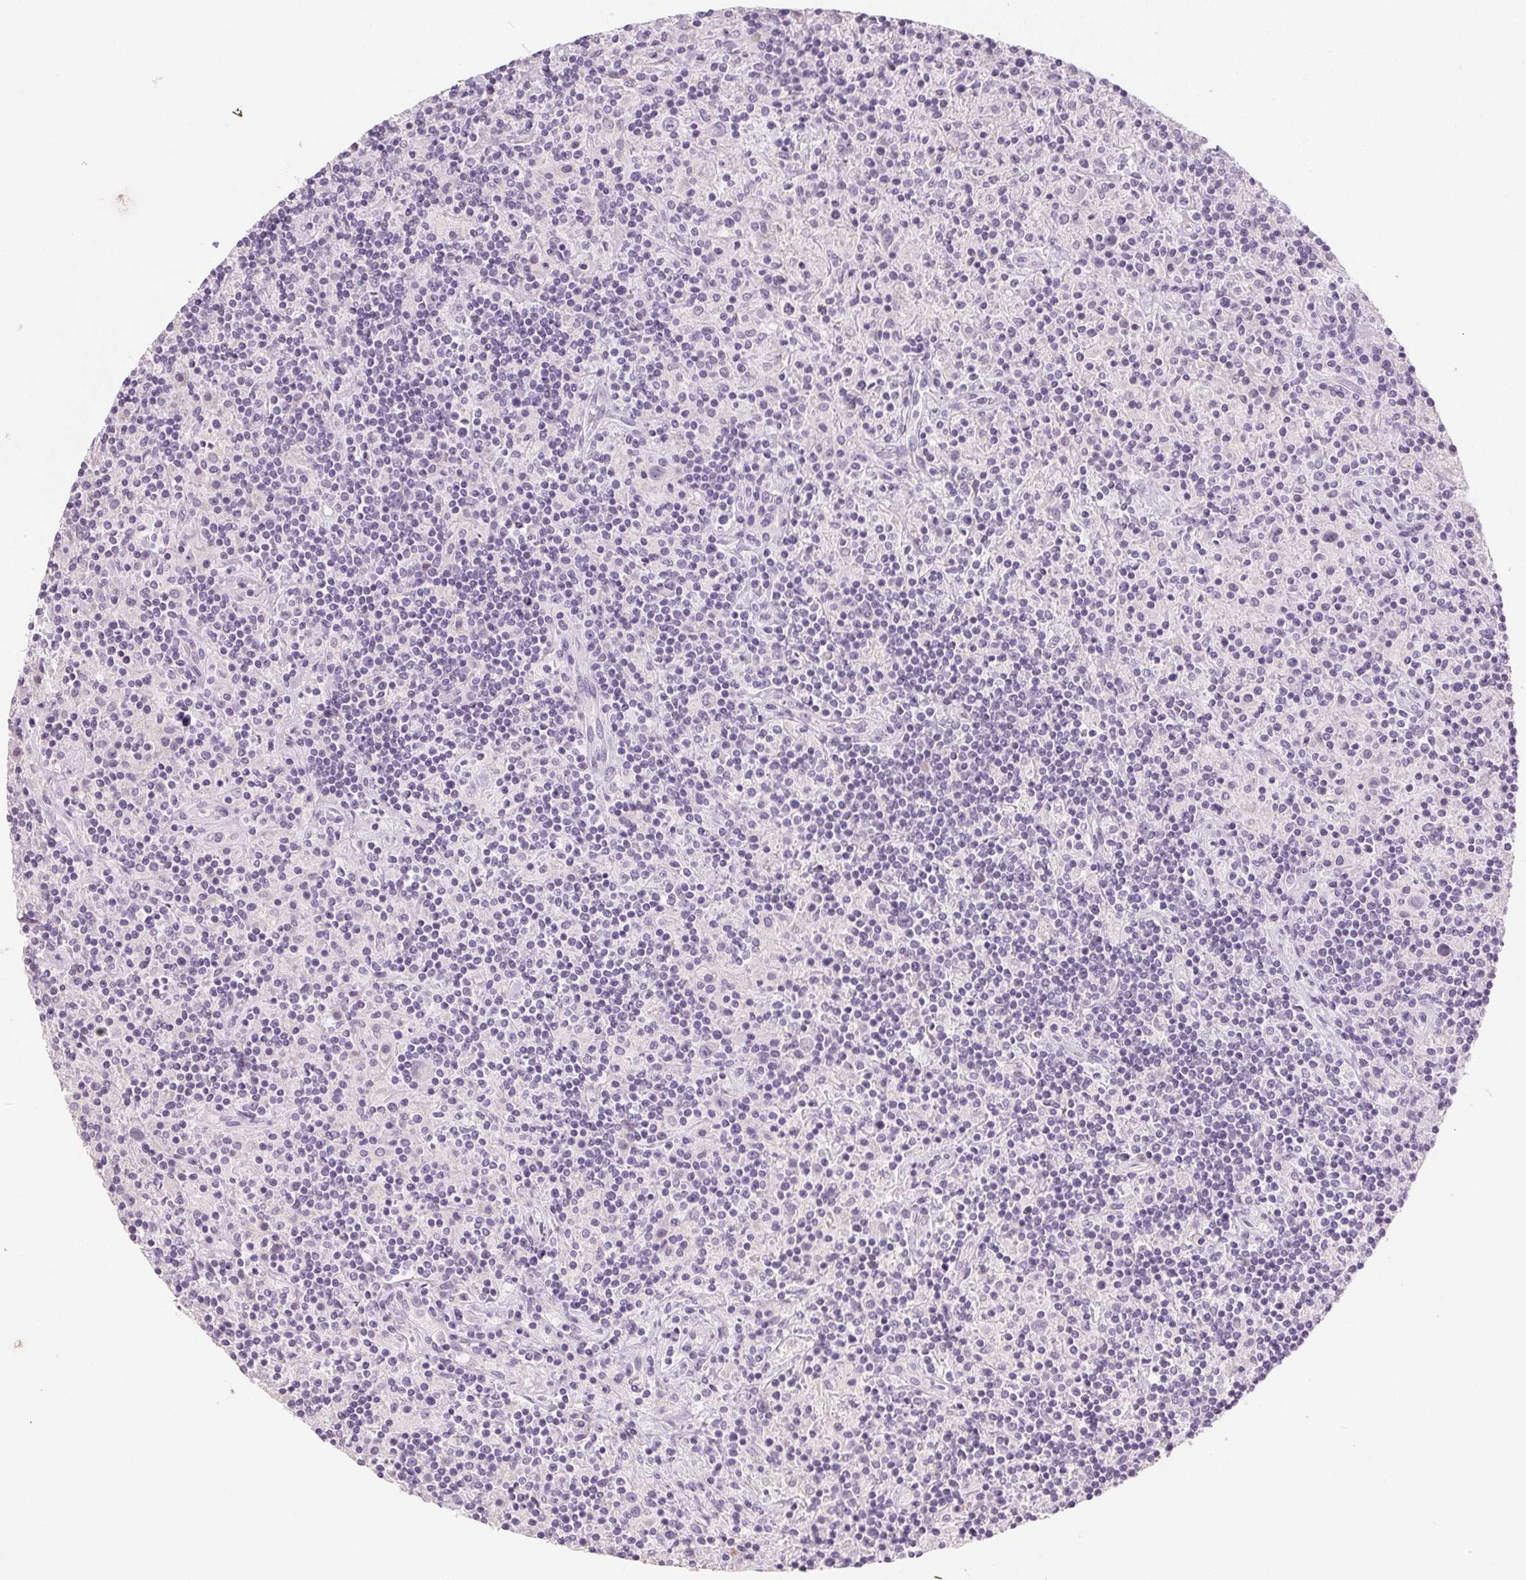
{"staining": {"intensity": "negative", "quantity": "none", "location": "none"}, "tissue": "lymphoma", "cell_type": "Tumor cells", "image_type": "cancer", "snomed": [{"axis": "morphology", "description": "Hodgkin's disease, NOS"}, {"axis": "topography", "description": "Lymph node"}], "caption": "Immunohistochemical staining of human lymphoma shows no significant staining in tumor cells. The staining was performed using DAB to visualize the protein expression in brown, while the nuclei were stained in blue with hematoxylin (Magnification: 20x).", "gene": "MIOX", "patient": {"sex": "male", "age": 70}}